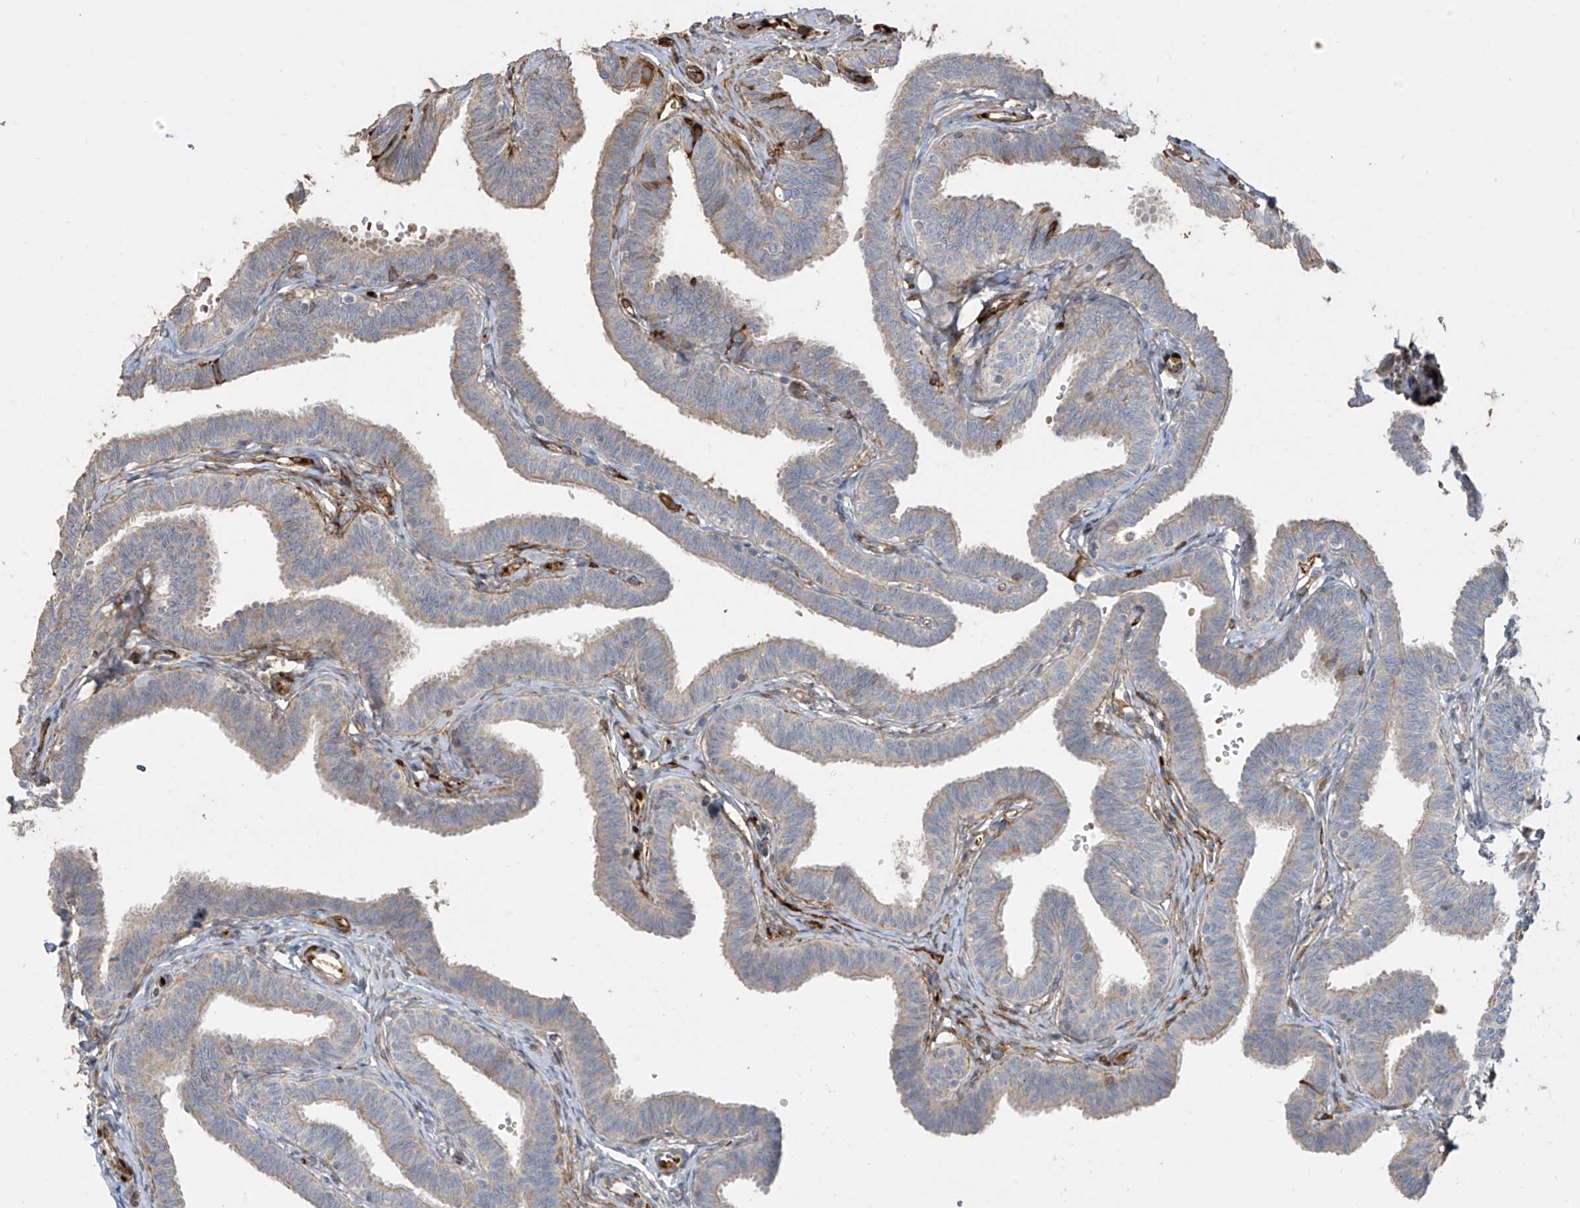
{"staining": {"intensity": "negative", "quantity": "none", "location": "none"}, "tissue": "fallopian tube", "cell_type": "Glandular cells", "image_type": "normal", "snomed": [{"axis": "morphology", "description": "Normal tissue, NOS"}, {"axis": "topography", "description": "Fallopian tube"}, {"axis": "topography", "description": "Ovary"}], "caption": "Human fallopian tube stained for a protein using immunohistochemistry (IHC) reveals no staining in glandular cells.", "gene": "ABTB1", "patient": {"sex": "female", "age": 23}}